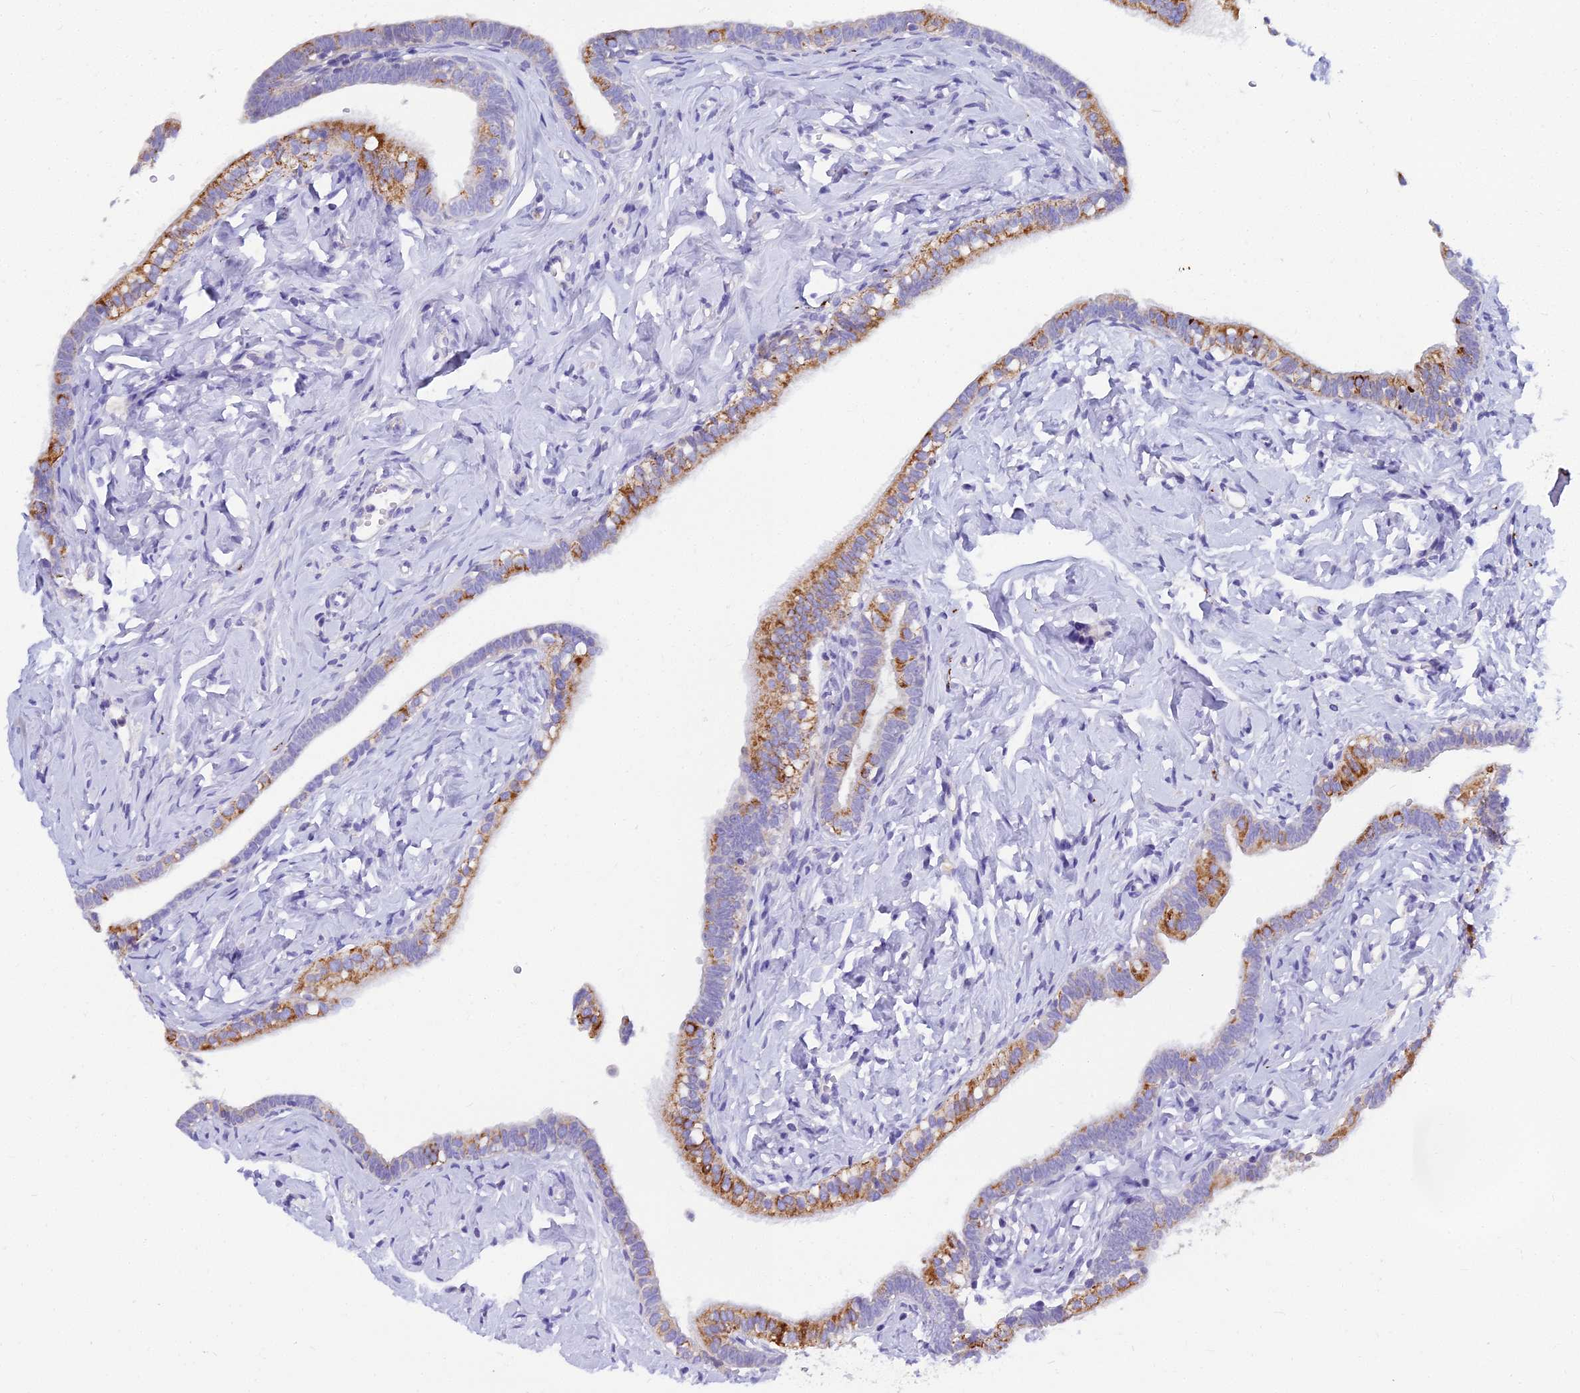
{"staining": {"intensity": "moderate", "quantity": "25%-75%", "location": "cytoplasmic/membranous"}, "tissue": "fallopian tube", "cell_type": "Glandular cells", "image_type": "normal", "snomed": [{"axis": "morphology", "description": "Normal tissue, NOS"}, {"axis": "topography", "description": "Fallopian tube"}], "caption": "Brown immunohistochemical staining in unremarkable fallopian tube exhibits moderate cytoplasmic/membranous expression in approximately 25%-75% of glandular cells. Nuclei are stained in blue.", "gene": "NPY", "patient": {"sex": "female", "age": 66}}